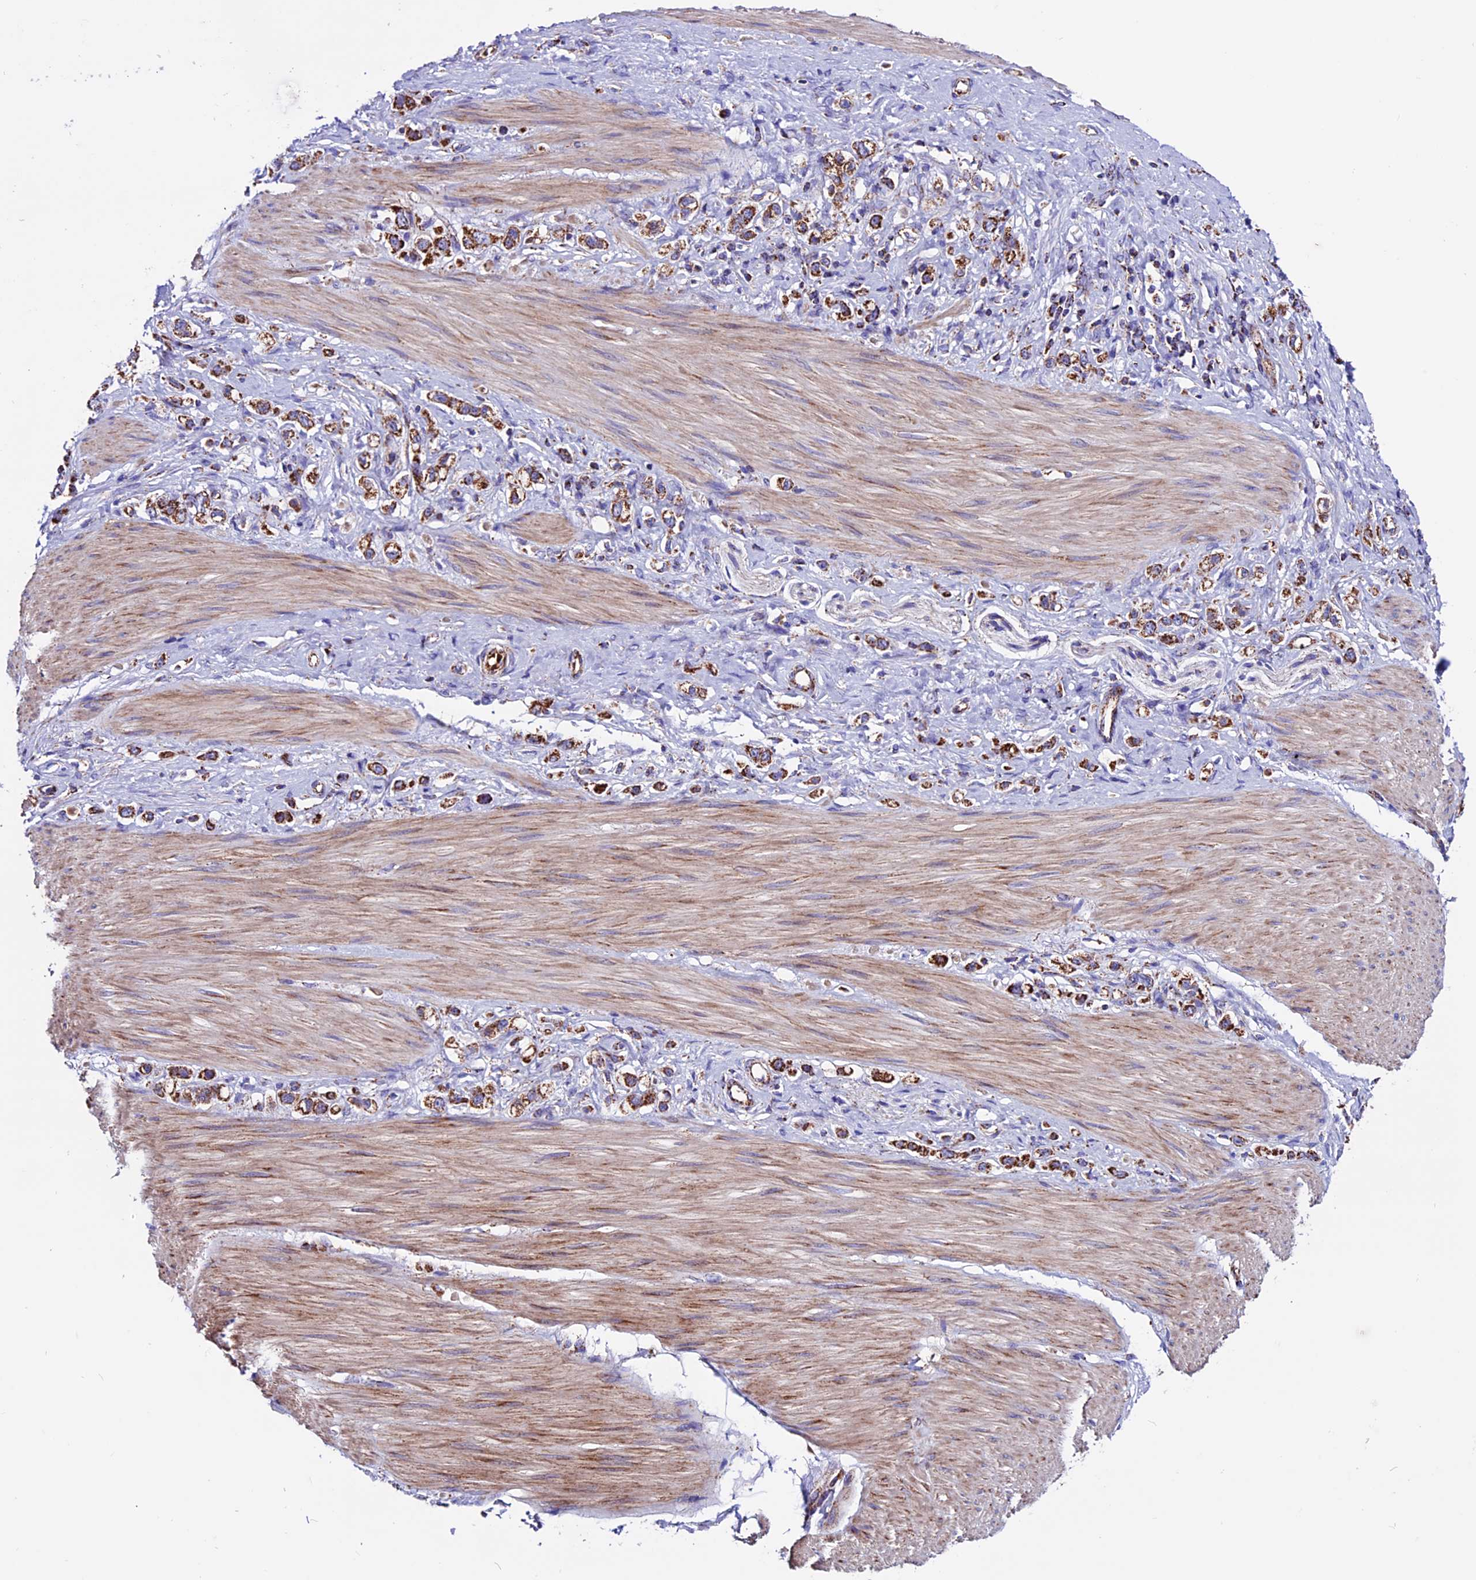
{"staining": {"intensity": "strong", "quantity": ">75%", "location": "cytoplasmic/membranous"}, "tissue": "stomach cancer", "cell_type": "Tumor cells", "image_type": "cancer", "snomed": [{"axis": "morphology", "description": "Adenocarcinoma, NOS"}, {"axis": "topography", "description": "Stomach"}], "caption": "Immunohistochemical staining of human adenocarcinoma (stomach) demonstrates high levels of strong cytoplasmic/membranous protein staining in about >75% of tumor cells.", "gene": "CX3CL1", "patient": {"sex": "female", "age": 65}}